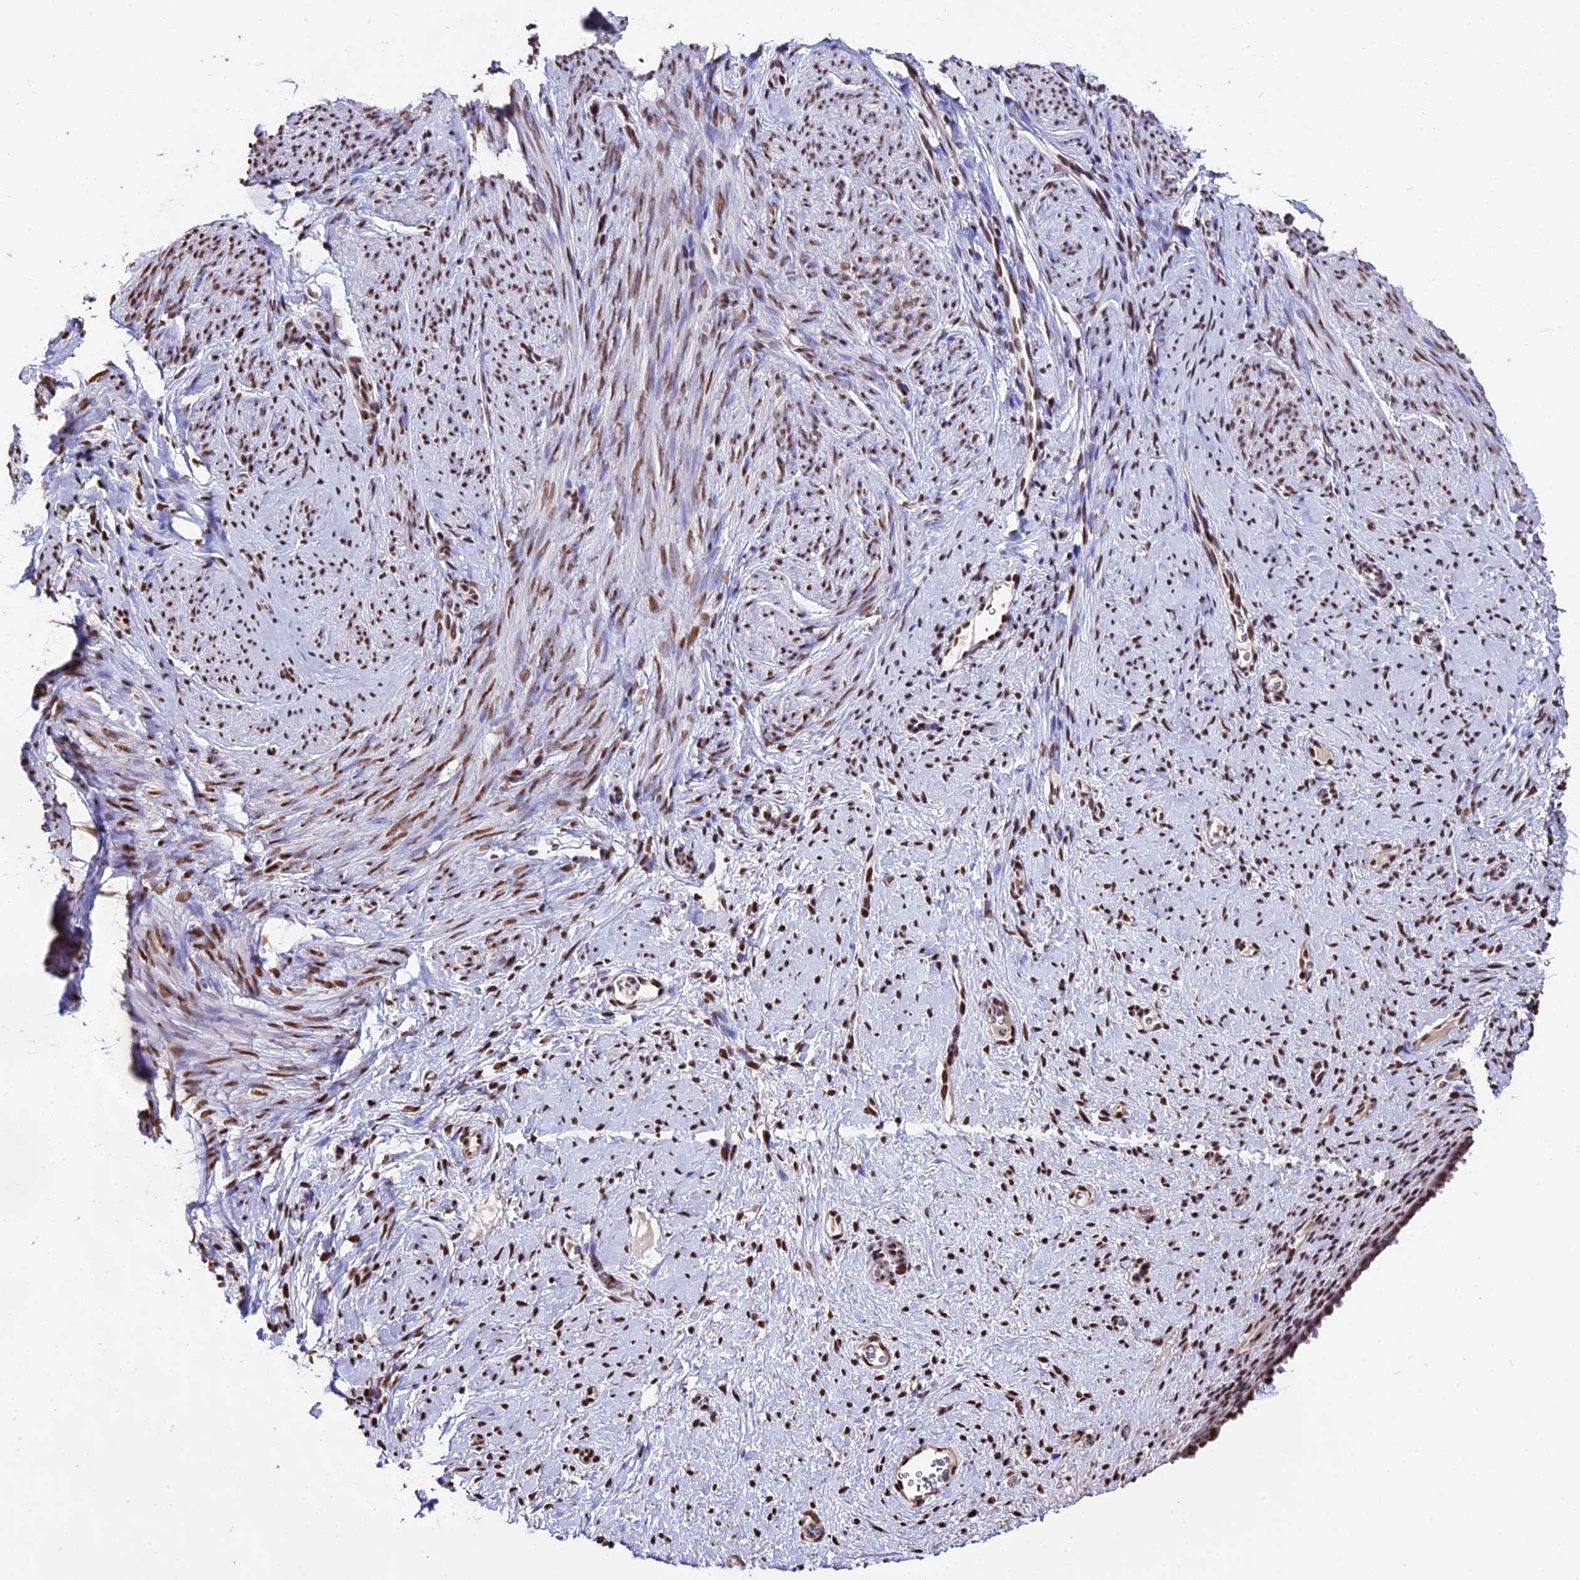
{"staining": {"intensity": "moderate", "quantity": "<25%", "location": "nuclear"}, "tissue": "endometrium", "cell_type": "Cells in endometrial stroma", "image_type": "normal", "snomed": [{"axis": "morphology", "description": "Normal tissue, NOS"}, {"axis": "topography", "description": "Endometrium"}], "caption": "The image shows staining of benign endometrium, revealing moderate nuclear protein staining (brown color) within cells in endometrial stroma.", "gene": "POLR3E", "patient": {"sex": "female", "age": 65}}